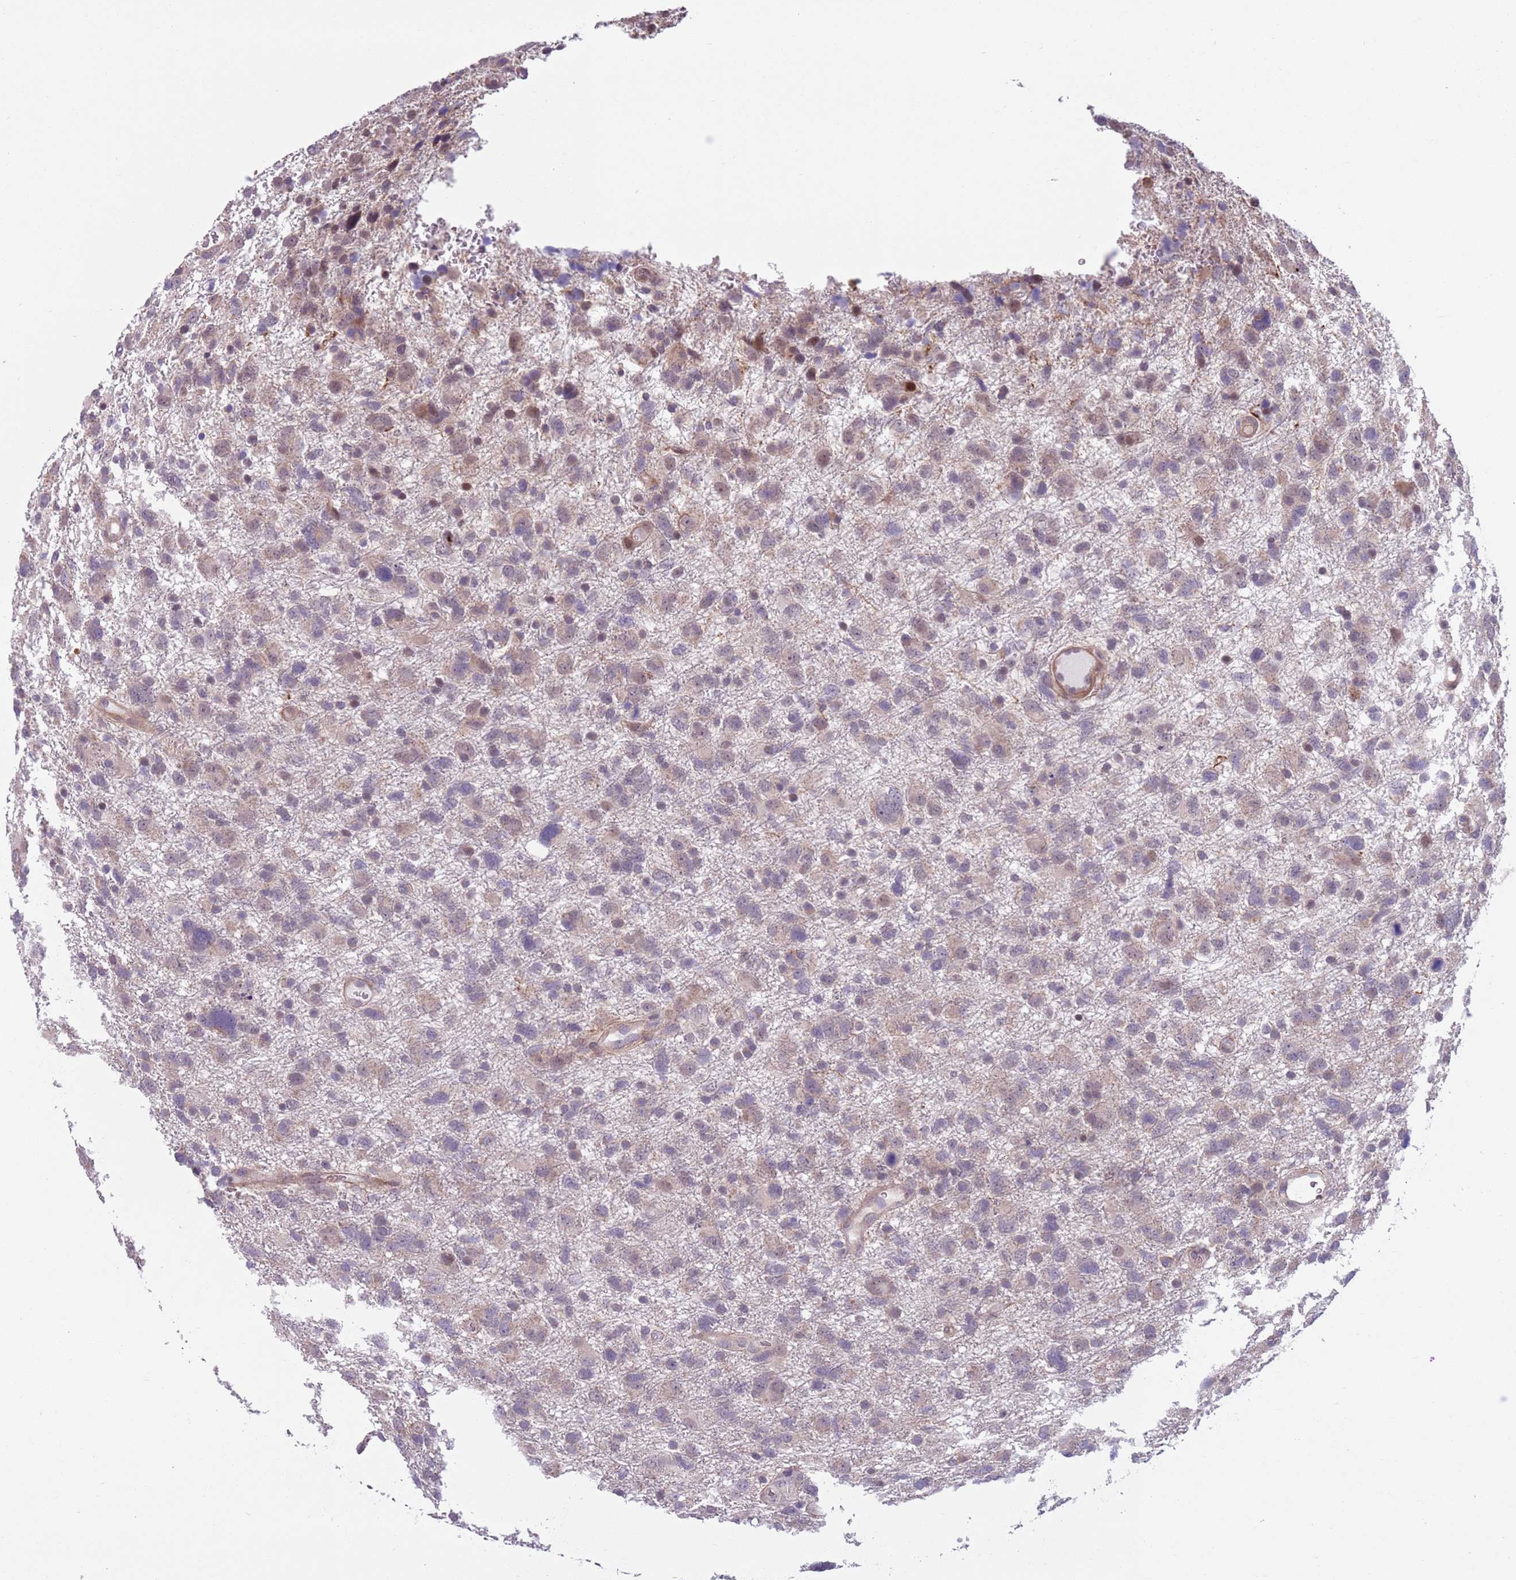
{"staining": {"intensity": "weak", "quantity": "<25%", "location": "cytoplasmic/membranous"}, "tissue": "glioma", "cell_type": "Tumor cells", "image_type": "cancer", "snomed": [{"axis": "morphology", "description": "Glioma, malignant, High grade"}, {"axis": "topography", "description": "Brain"}], "caption": "An image of human high-grade glioma (malignant) is negative for staining in tumor cells.", "gene": "JAML", "patient": {"sex": "male", "age": 61}}